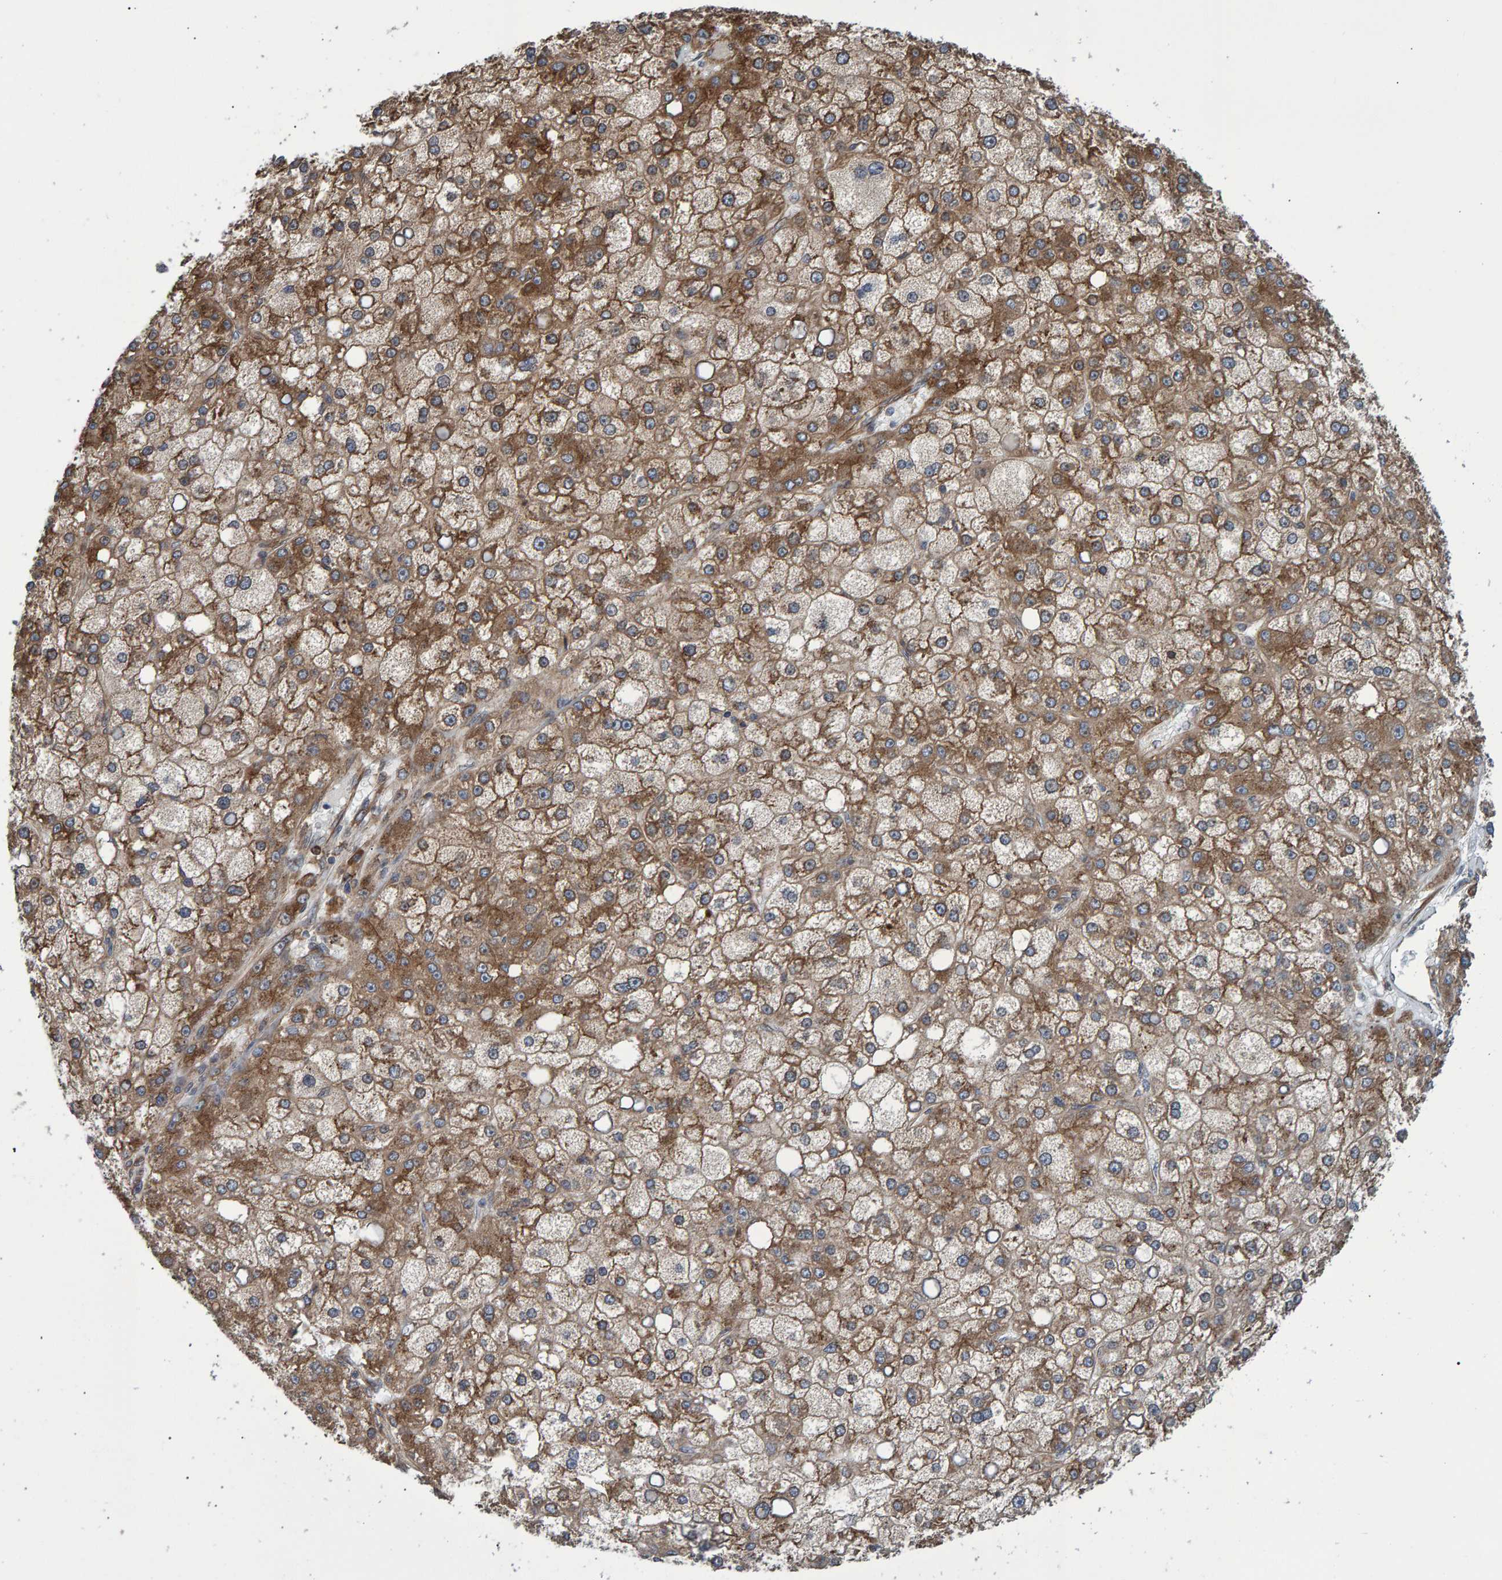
{"staining": {"intensity": "moderate", "quantity": ">75%", "location": "cytoplasmic/membranous"}, "tissue": "liver cancer", "cell_type": "Tumor cells", "image_type": "cancer", "snomed": [{"axis": "morphology", "description": "Carcinoma, Hepatocellular, NOS"}, {"axis": "topography", "description": "Liver"}], "caption": "Protein expression analysis of human hepatocellular carcinoma (liver) reveals moderate cytoplasmic/membranous staining in about >75% of tumor cells.", "gene": "FAM117A", "patient": {"sex": "male", "age": 67}}